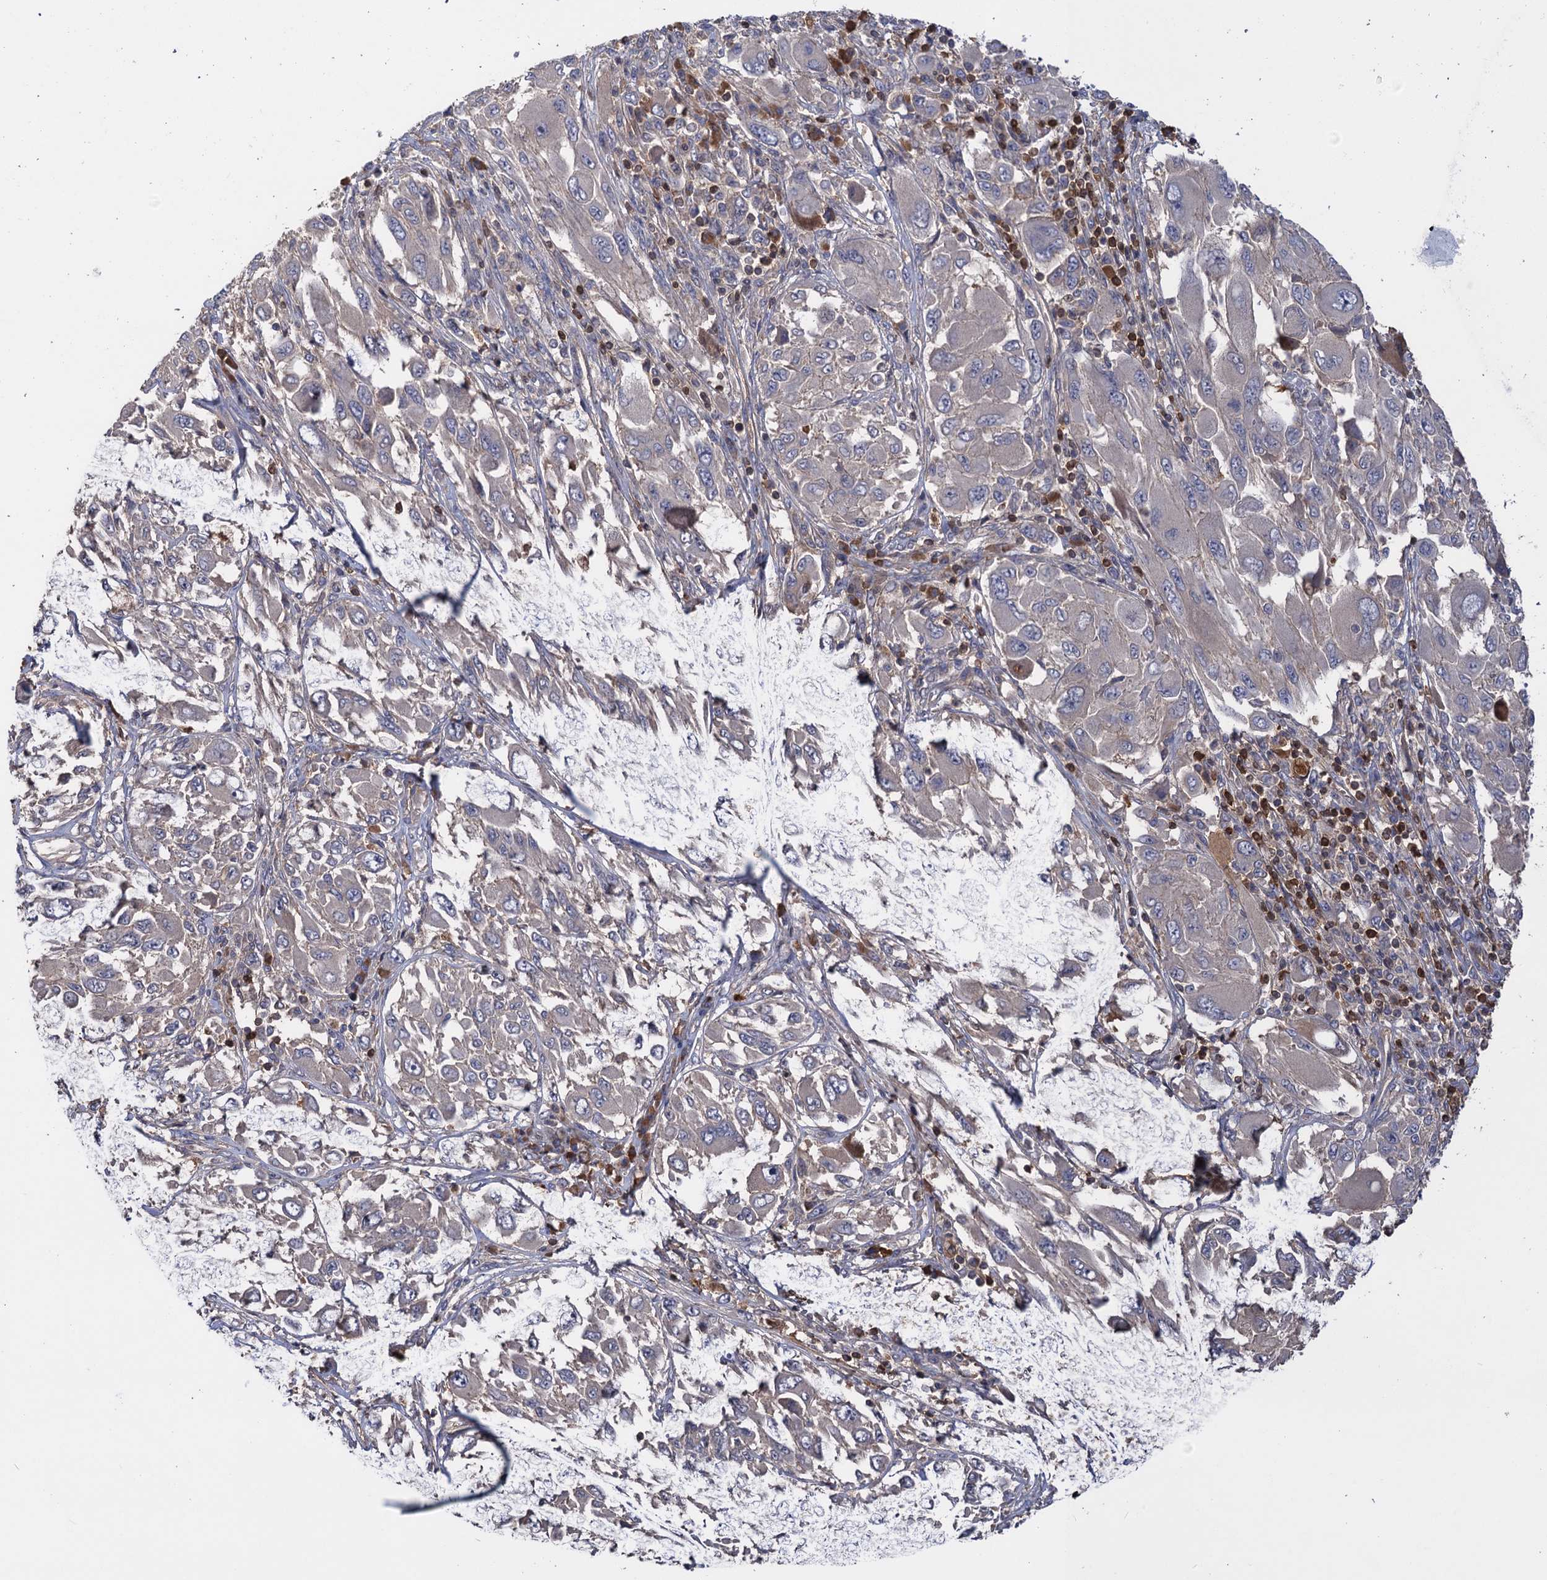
{"staining": {"intensity": "negative", "quantity": "none", "location": "none"}, "tissue": "melanoma", "cell_type": "Tumor cells", "image_type": "cancer", "snomed": [{"axis": "morphology", "description": "Malignant melanoma, NOS"}, {"axis": "topography", "description": "Skin"}], "caption": "The immunohistochemistry image has no significant staining in tumor cells of melanoma tissue.", "gene": "DGKA", "patient": {"sex": "female", "age": 91}}